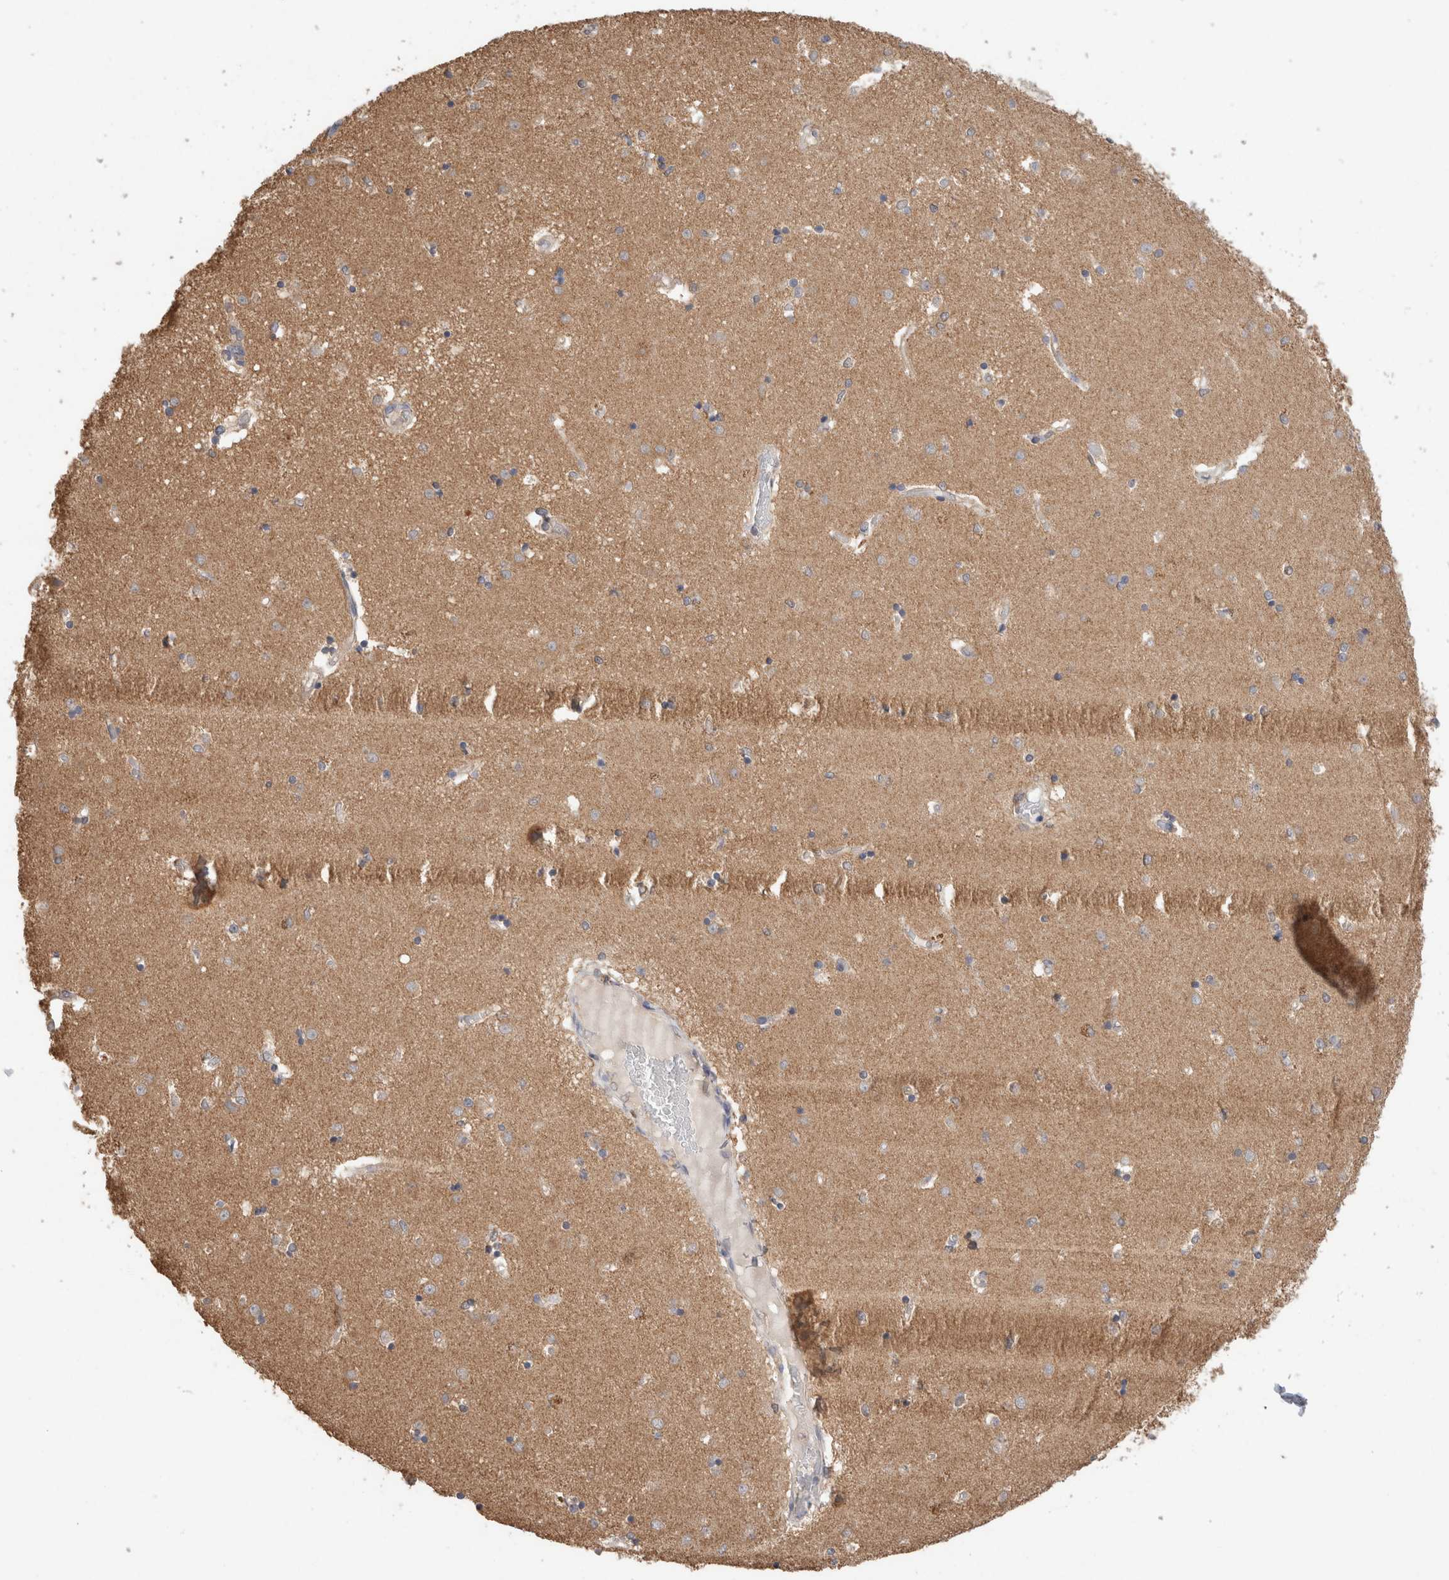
{"staining": {"intensity": "weak", "quantity": "25%-75%", "location": "cytoplasmic/membranous,nuclear"}, "tissue": "caudate", "cell_type": "Glial cells", "image_type": "normal", "snomed": [{"axis": "morphology", "description": "Normal tissue, NOS"}, {"axis": "topography", "description": "Lateral ventricle wall"}], "caption": "DAB immunohistochemical staining of unremarkable caudate reveals weak cytoplasmic/membranous,nuclear protein staining in approximately 25%-75% of glial cells.", "gene": "RAB14", "patient": {"sex": "male", "age": 45}}